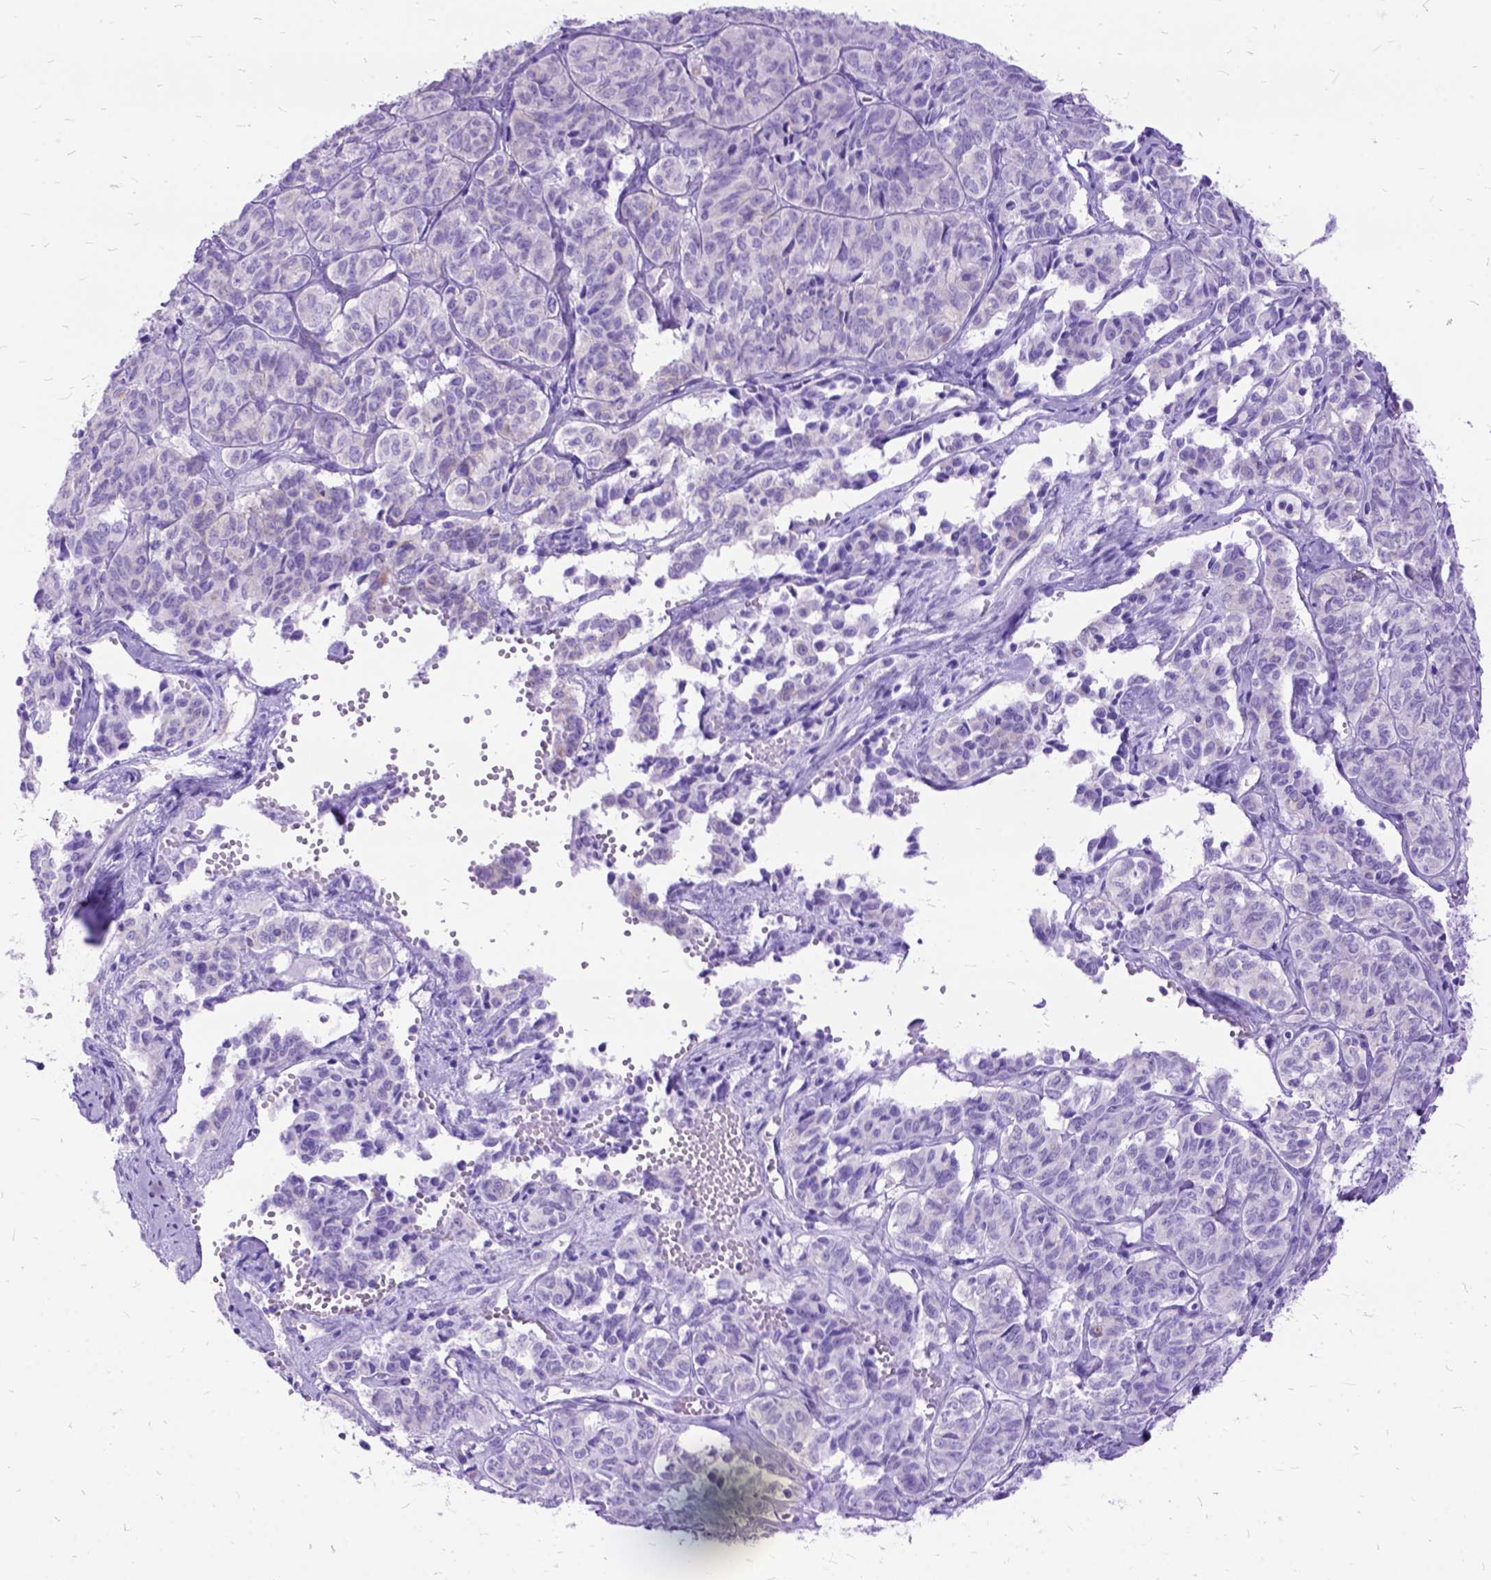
{"staining": {"intensity": "negative", "quantity": "none", "location": "none"}, "tissue": "ovarian cancer", "cell_type": "Tumor cells", "image_type": "cancer", "snomed": [{"axis": "morphology", "description": "Carcinoma, endometroid"}, {"axis": "topography", "description": "Ovary"}], "caption": "Immunohistochemical staining of endometroid carcinoma (ovarian) reveals no significant positivity in tumor cells.", "gene": "DNAH2", "patient": {"sex": "female", "age": 80}}